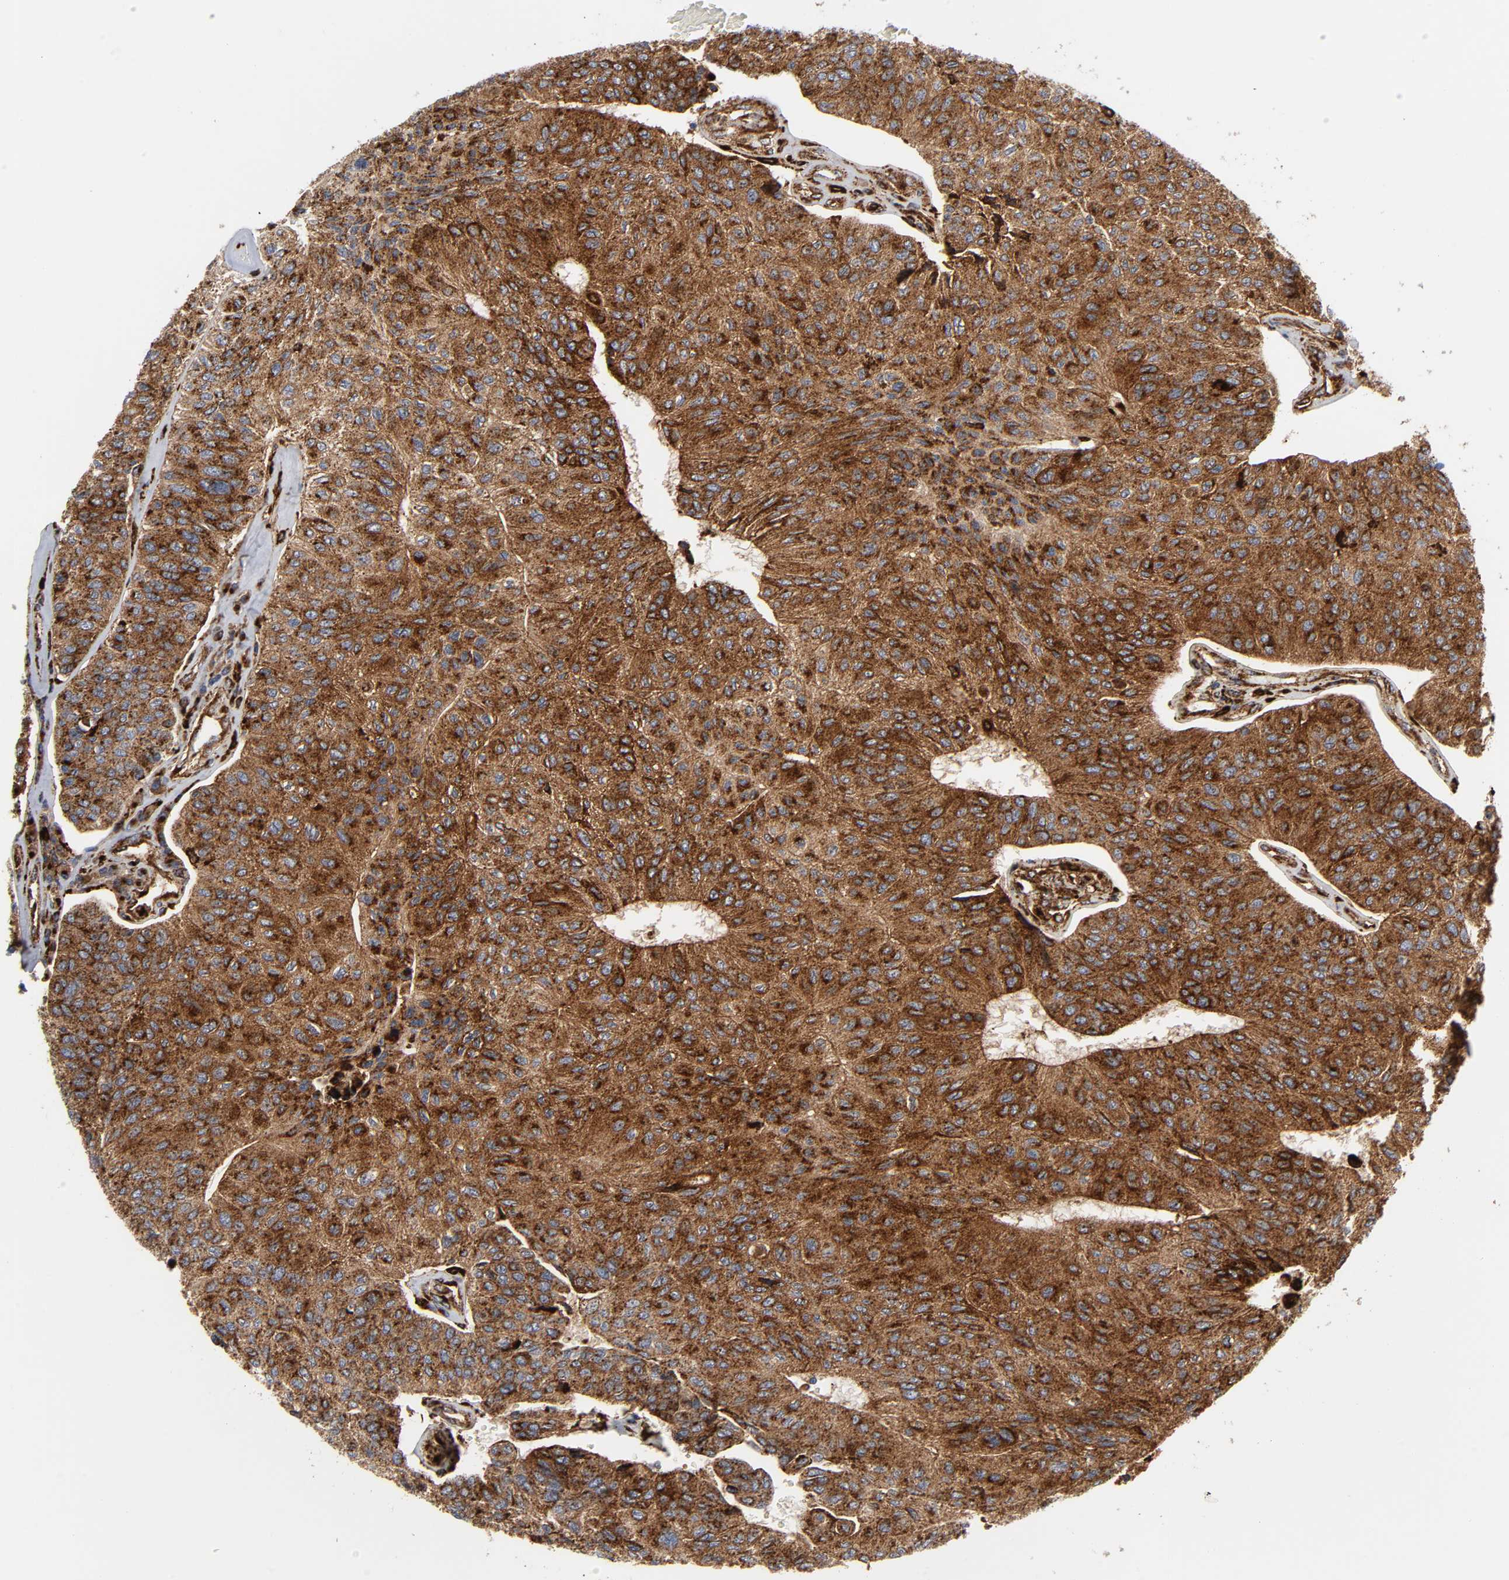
{"staining": {"intensity": "strong", "quantity": ">75%", "location": "cytoplasmic/membranous"}, "tissue": "urothelial cancer", "cell_type": "Tumor cells", "image_type": "cancer", "snomed": [{"axis": "morphology", "description": "Urothelial carcinoma, High grade"}, {"axis": "topography", "description": "Urinary bladder"}], "caption": "The image displays staining of urothelial cancer, revealing strong cytoplasmic/membranous protein expression (brown color) within tumor cells.", "gene": "PSAP", "patient": {"sex": "male", "age": 66}}